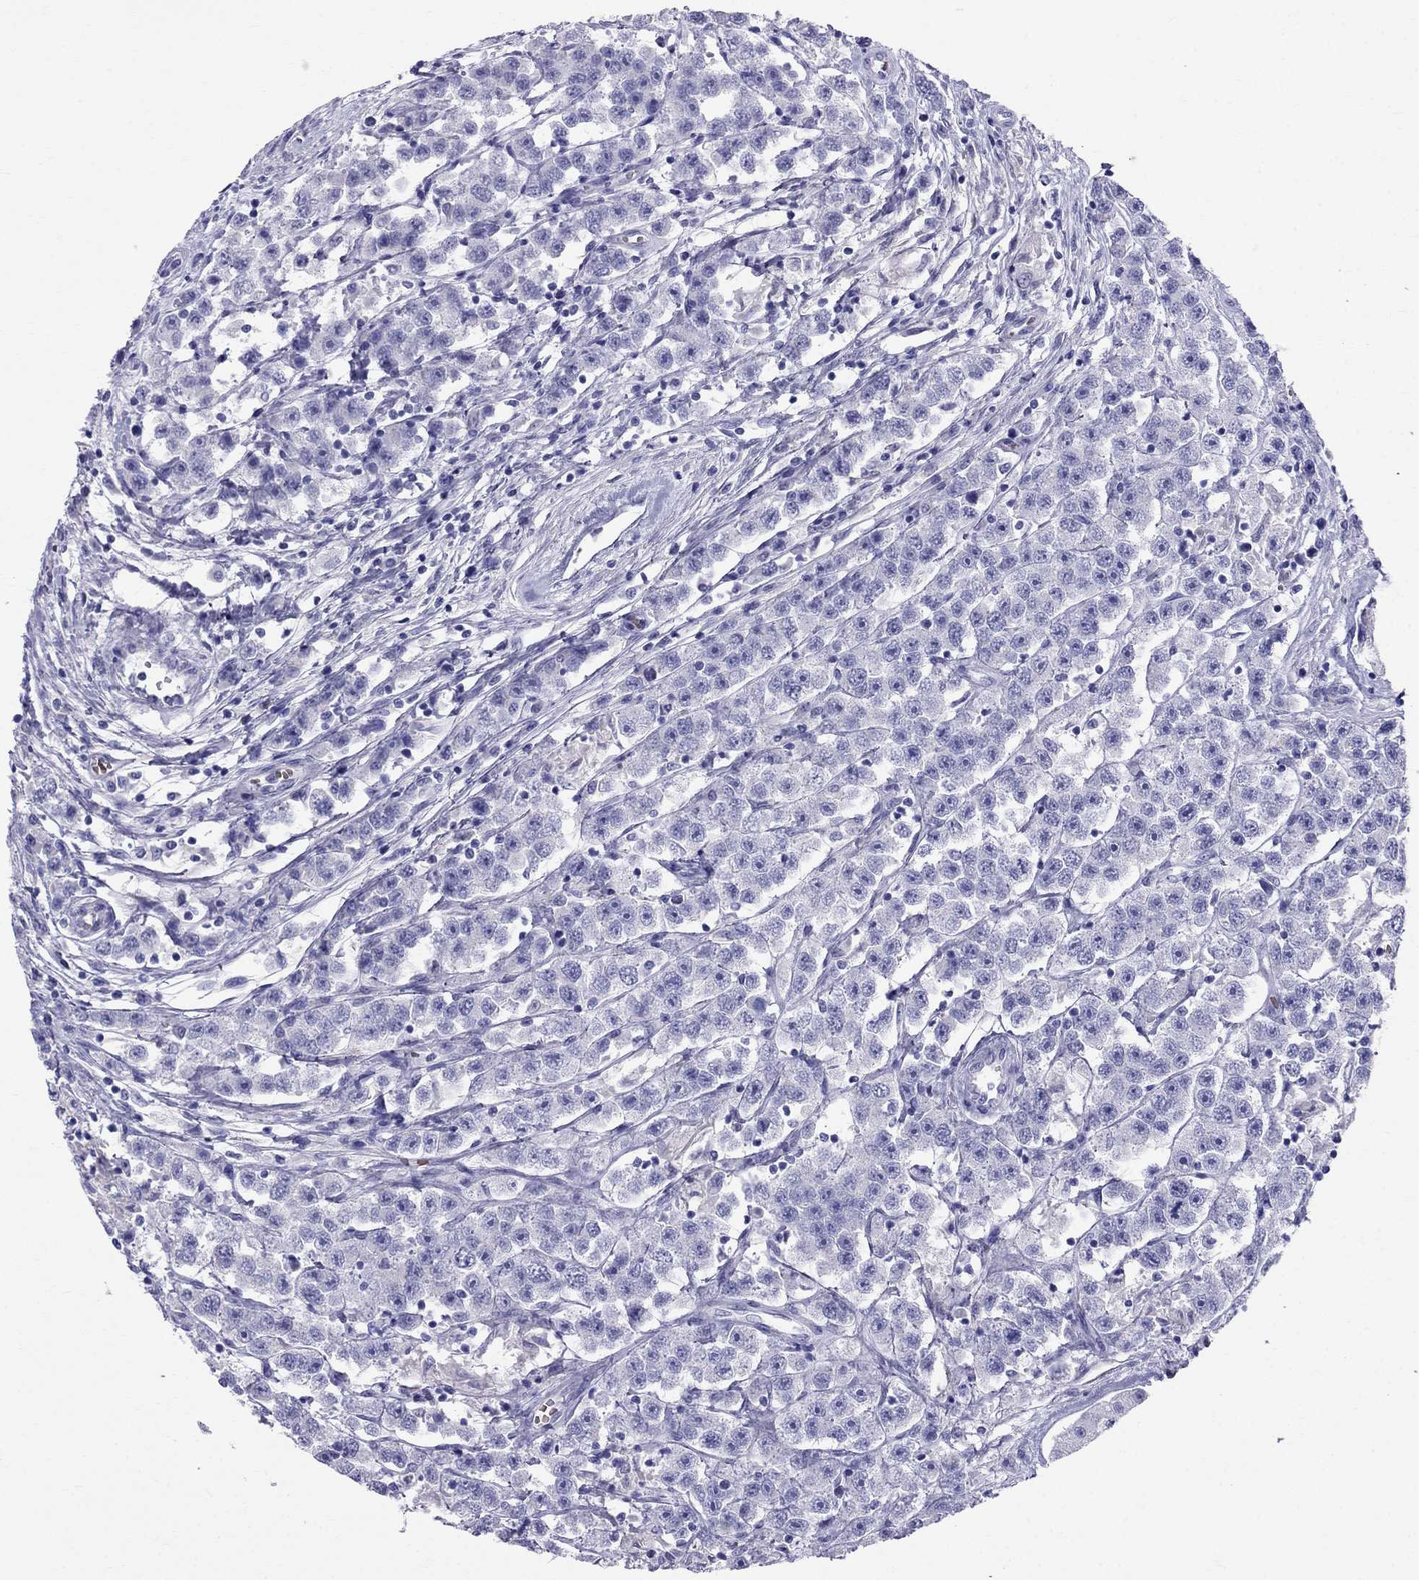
{"staining": {"intensity": "negative", "quantity": "none", "location": "none"}, "tissue": "testis cancer", "cell_type": "Tumor cells", "image_type": "cancer", "snomed": [{"axis": "morphology", "description": "Seminoma, NOS"}, {"axis": "topography", "description": "Testis"}], "caption": "Testis cancer (seminoma) stained for a protein using immunohistochemistry (IHC) reveals no positivity tumor cells.", "gene": "DNAAF6", "patient": {"sex": "male", "age": 45}}